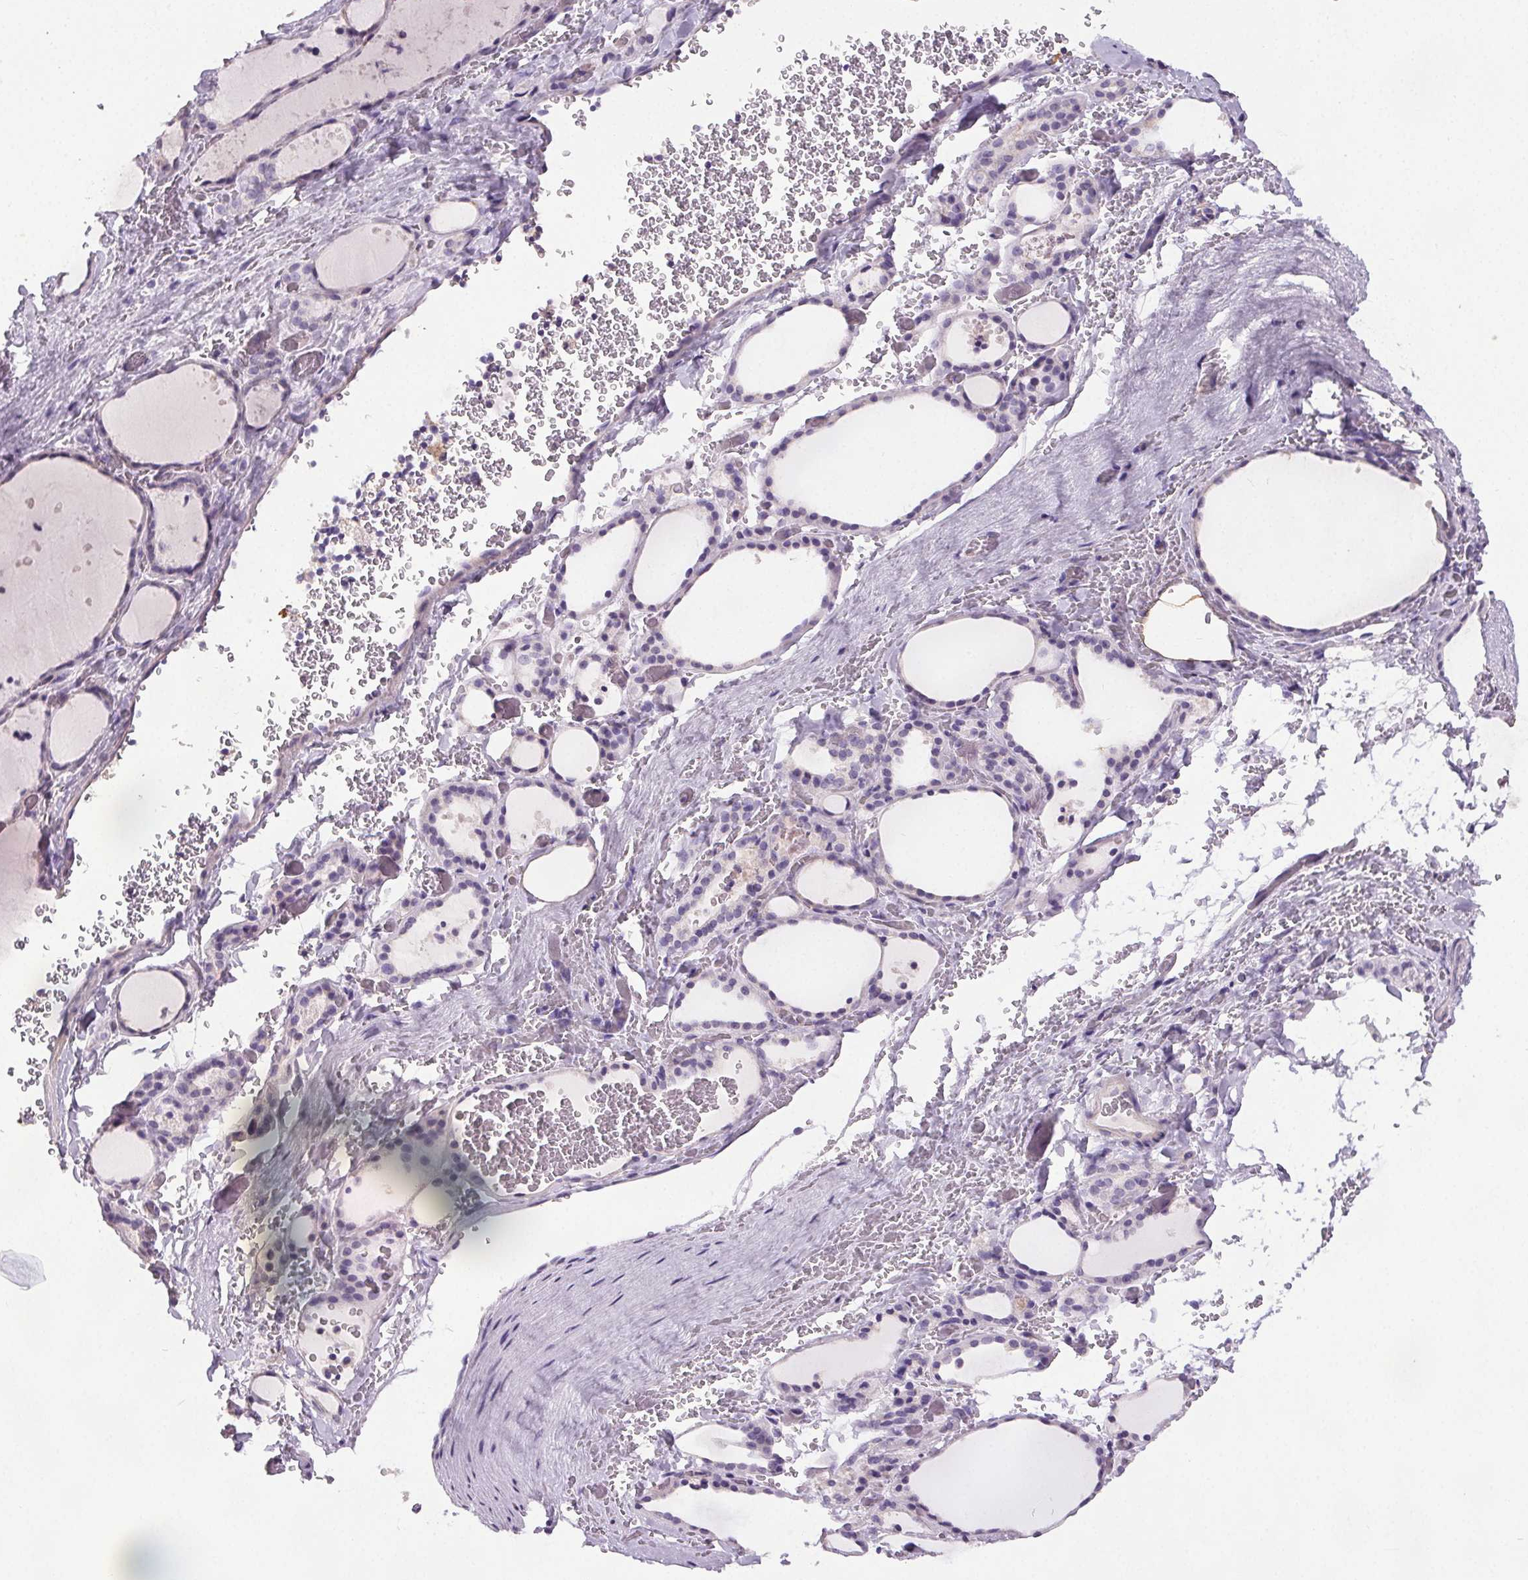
{"staining": {"intensity": "moderate", "quantity": "<25%", "location": "cytoplasmic/membranous"}, "tissue": "thyroid gland", "cell_type": "Glandular cells", "image_type": "normal", "snomed": [{"axis": "morphology", "description": "Normal tissue, NOS"}, {"axis": "topography", "description": "Thyroid gland"}], "caption": "A high-resolution photomicrograph shows immunohistochemistry (IHC) staining of normal thyroid gland, which demonstrates moderate cytoplasmic/membranous expression in approximately <25% of glandular cells. (DAB IHC, brown staining for protein, blue staining for nuclei).", "gene": "GPIHBP1", "patient": {"sex": "female", "age": 36}}